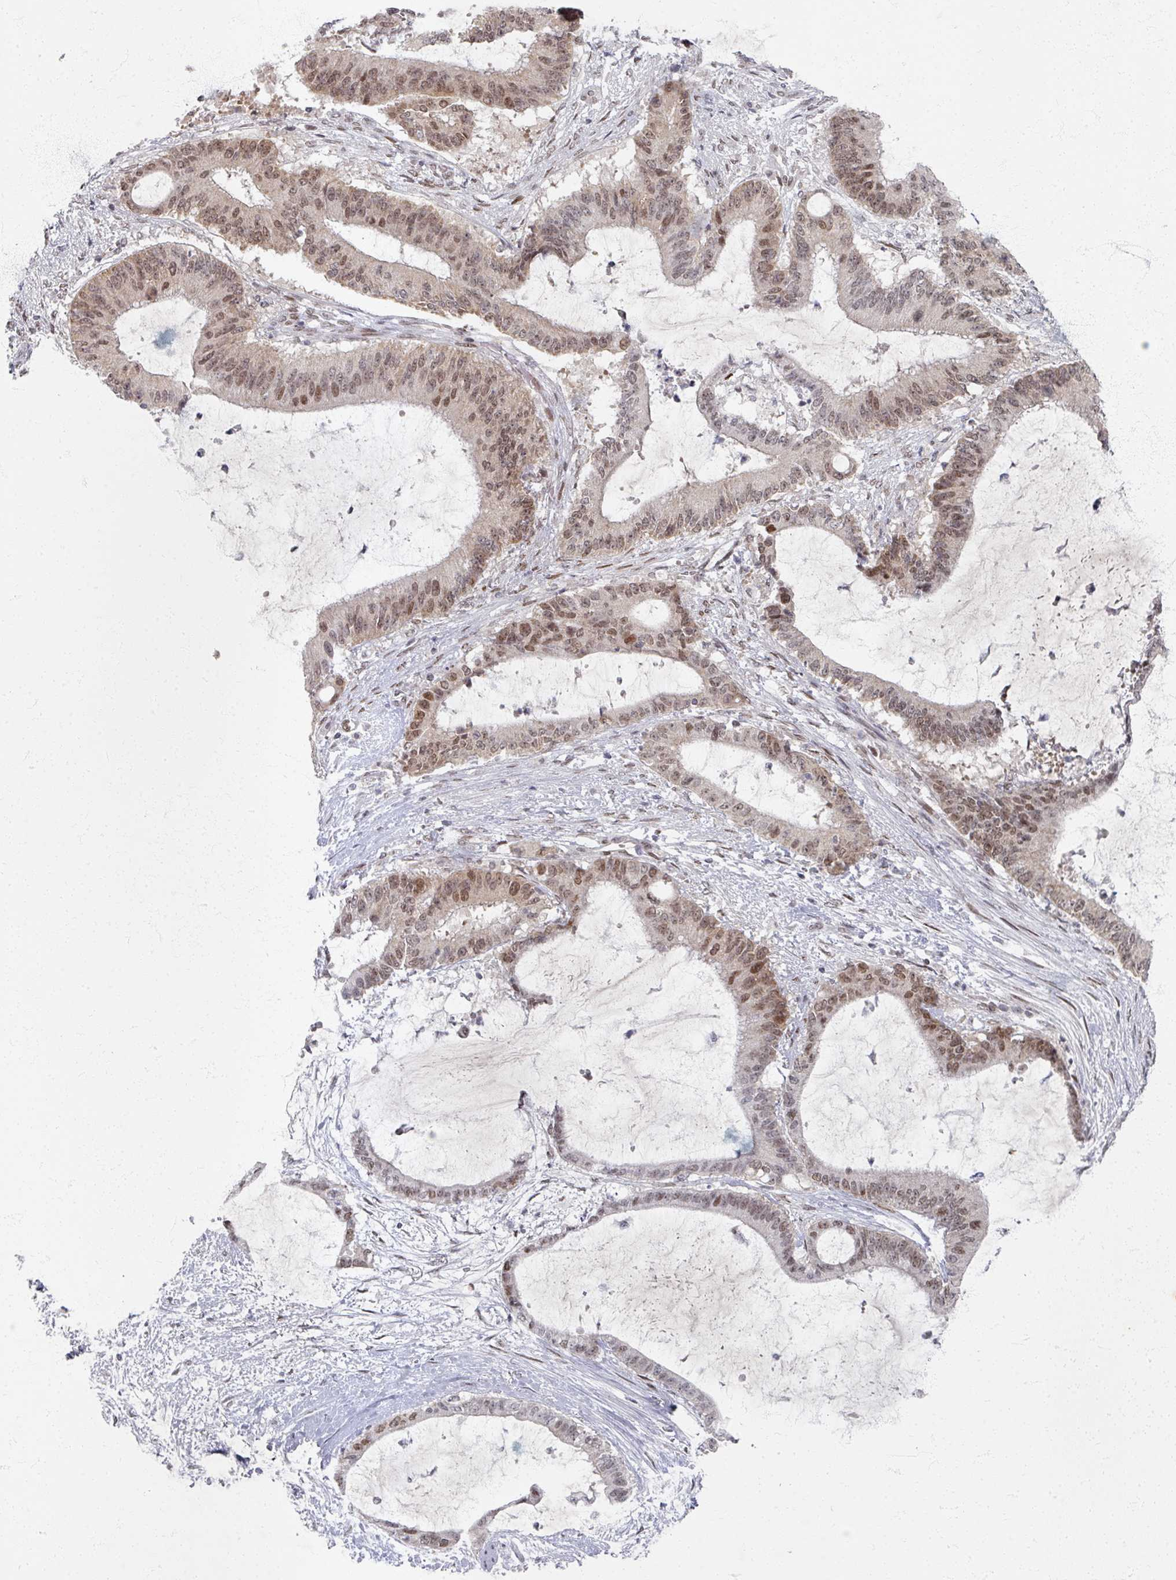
{"staining": {"intensity": "moderate", "quantity": ">75%", "location": "nuclear"}, "tissue": "liver cancer", "cell_type": "Tumor cells", "image_type": "cancer", "snomed": [{"axis": "morphology", "description": "Normal tissue, NOS"}, {"axis": "morphology", "description": "Cholangiocarcinoma"}, {"axis": "topography", "description": "Liver"}, {"axis": "topography", "description": "Peripheral nerve tissue"}], "caption": "The image displays a brown stain indicating the presence of a protein in the nuclear of tumor cells in liver cholangiocarcinoma. (DAB IHC, brown staining for protein, blue staining for nuclei).", "gene": "PSKH1", "patient": {"sex": "female", "age": 73}}